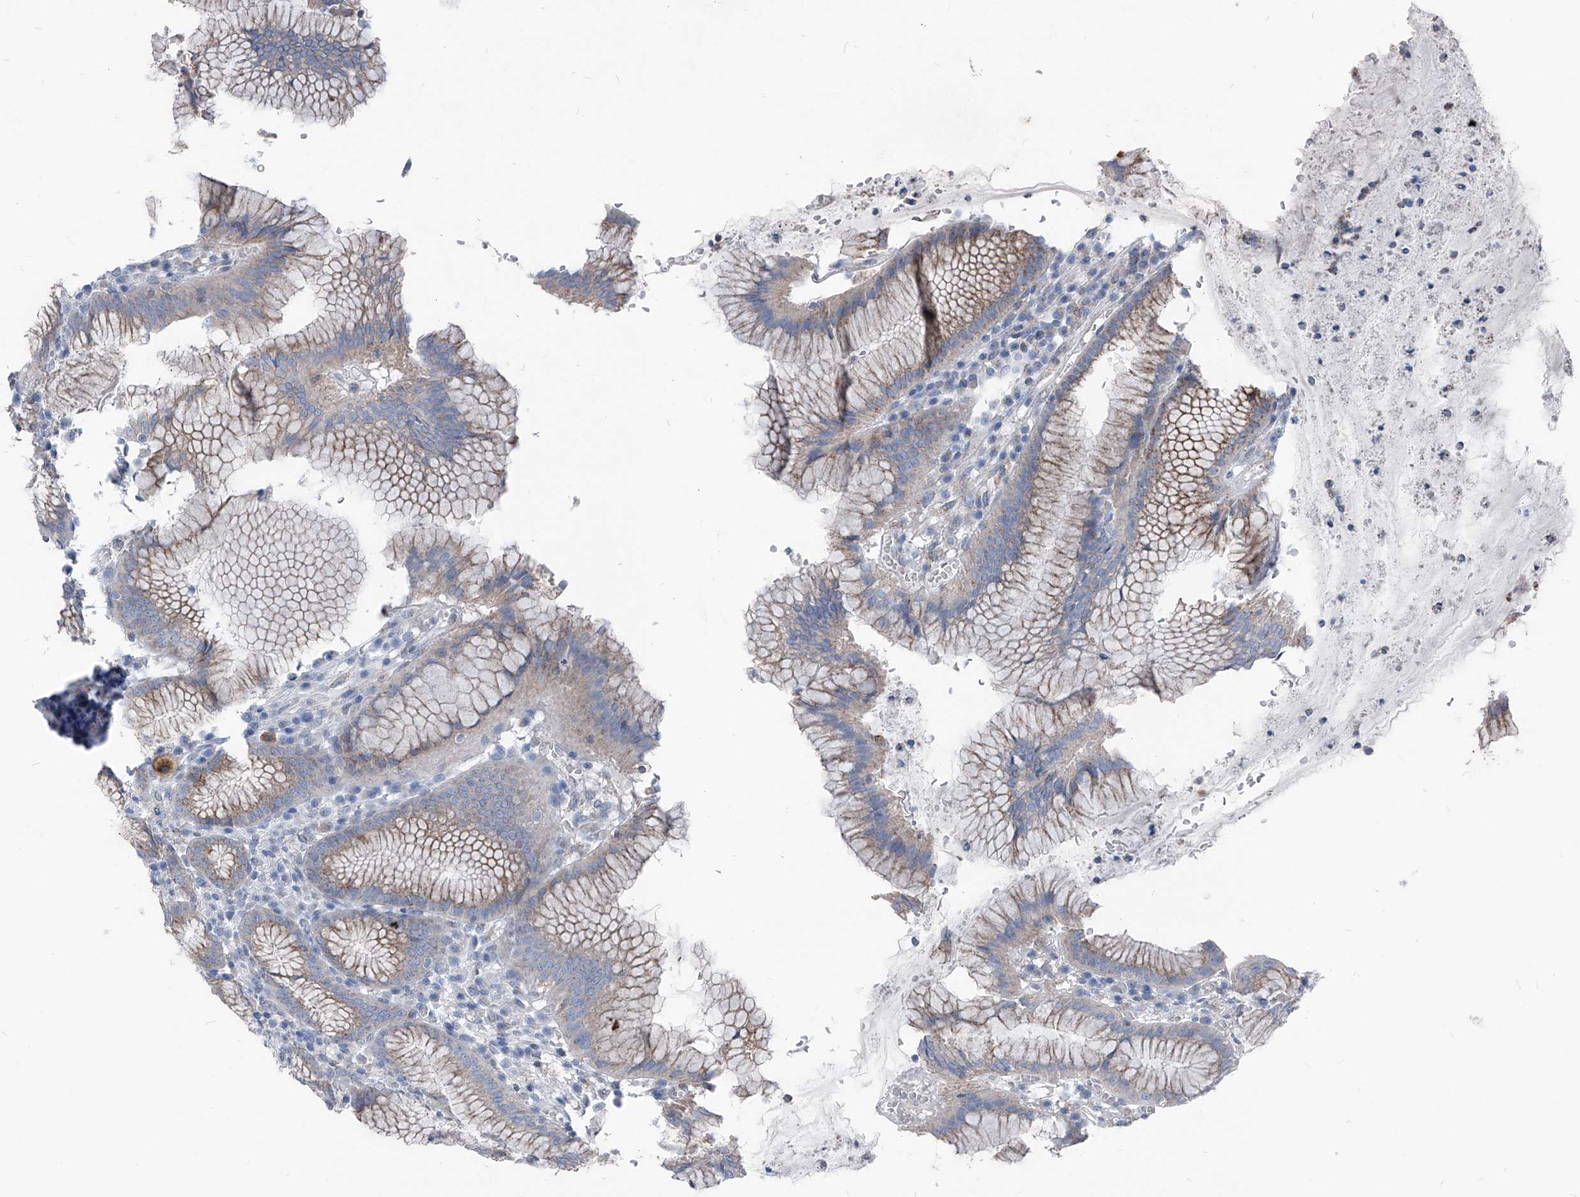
{"staining": {"intensity": "moderate", "quantity": "25%-75%", "location": "cytoplasmic/membranous"}, "tissue": "stomach", "cell_type": "Glandular cells", "image_type": "normal", "snomed": [{"axis": "morphology", "description": "Normal tissue, NOS"}, {"axis": "topography", "description": "Stomach"}], "caption": "Immunohistochemistry (DAB (3,3'-diaminobenzidine)) staining of benign stomach shows moderate cytoplasmic/membranous protein positivity in approximately 25%-75% of glandular cells.", "gene": "AGPS", "patient": {"sex": "male", "age": 55}}